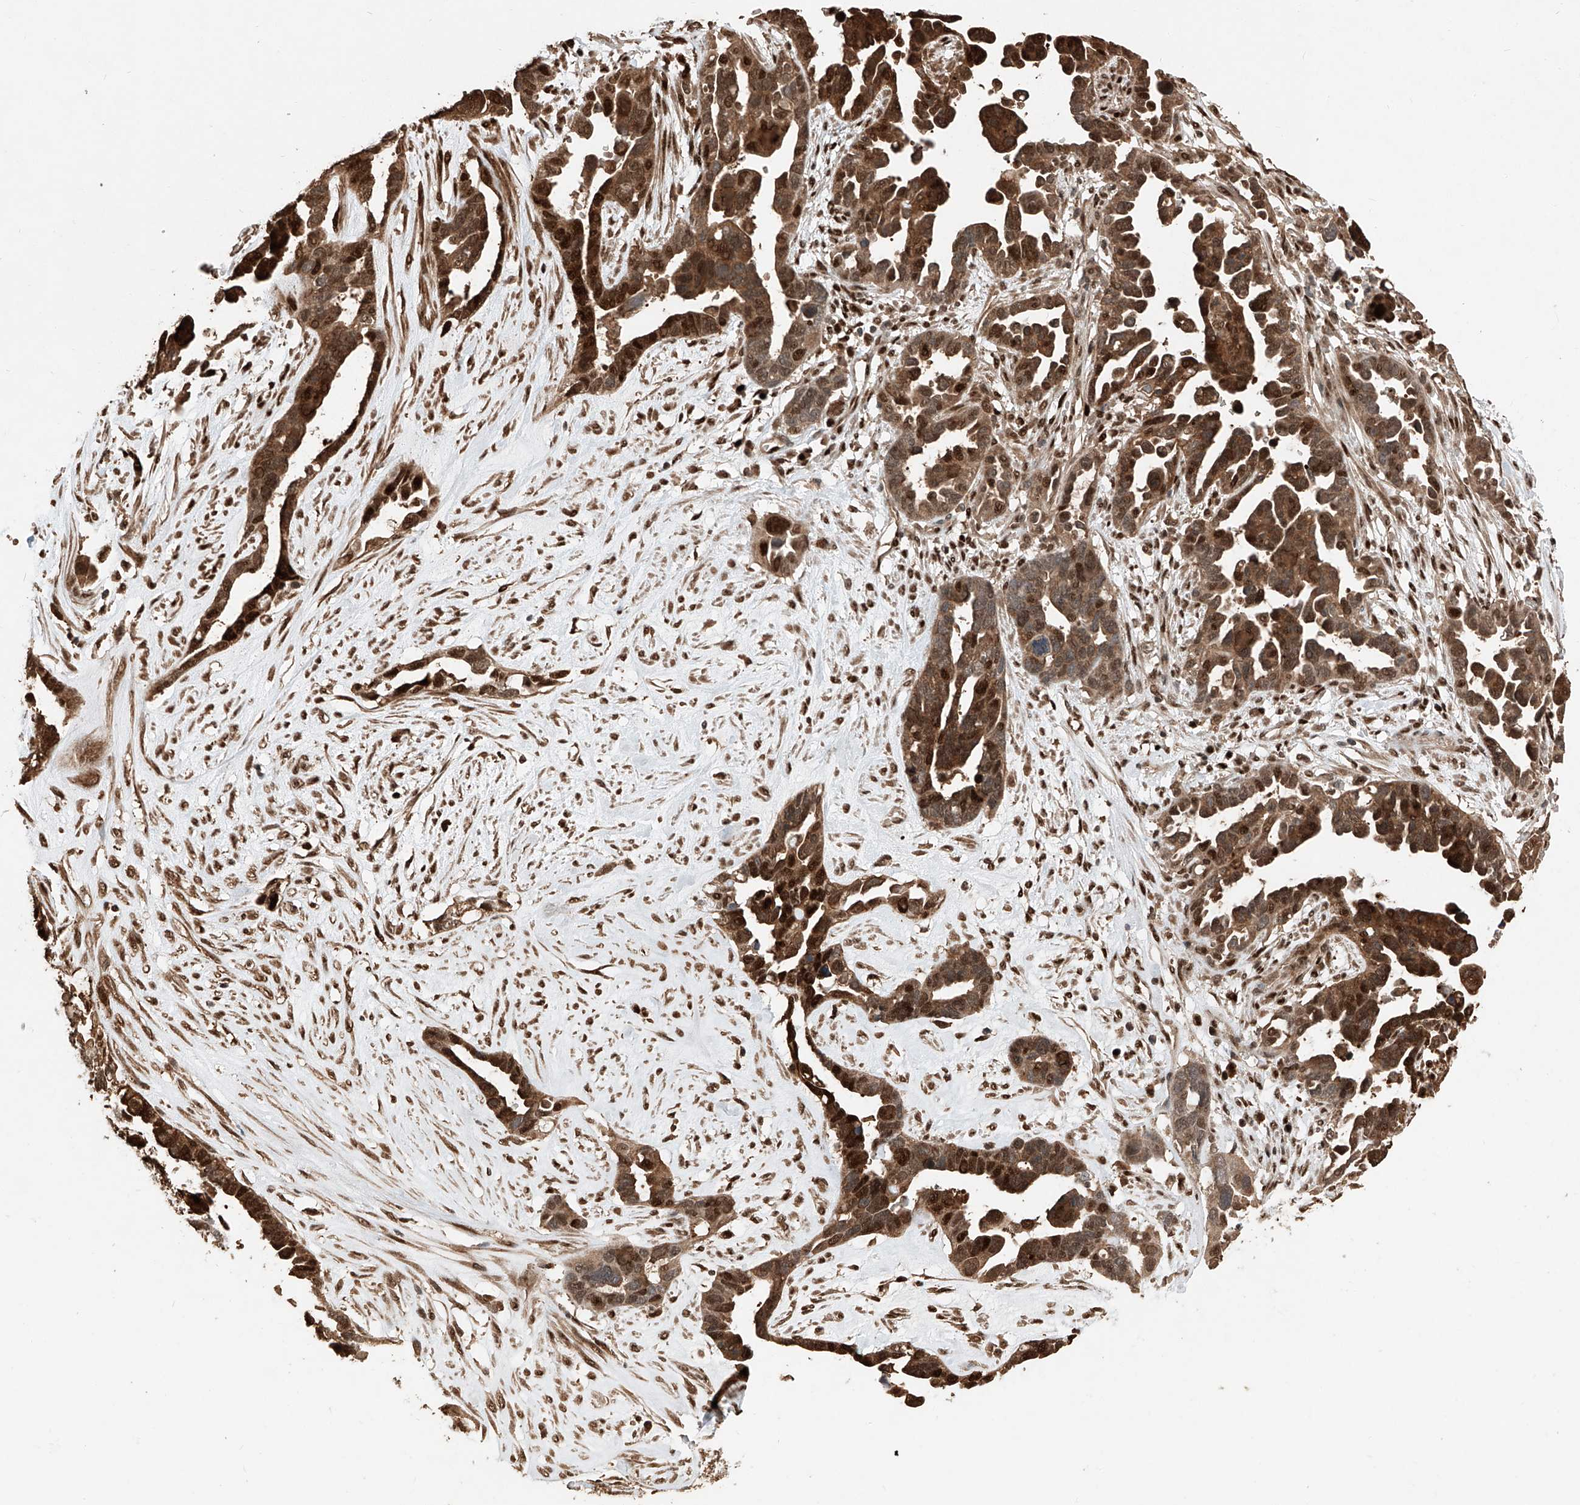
{"staining": {"intensity": "strong", "quantity": ">75%", "location": "cytoplasmic/membranous,nuclear"}, "tissue": "ovarian cancer", "cell_type": "Tumor cells", "image_type": "cancer", "snomed": [{"axis": "morphology", "description": "Cystadenocarcinoma, serous, NOS"}, {"axis": "topography", "description": "Ovary"}], "caption": "Ovarian cancer (serous cystadenocarcinoma) stained with a protein marker reveals strong staining in tumor cells.", "gene": "RMND1", "patient": {"sex": "female", "age": 54}}